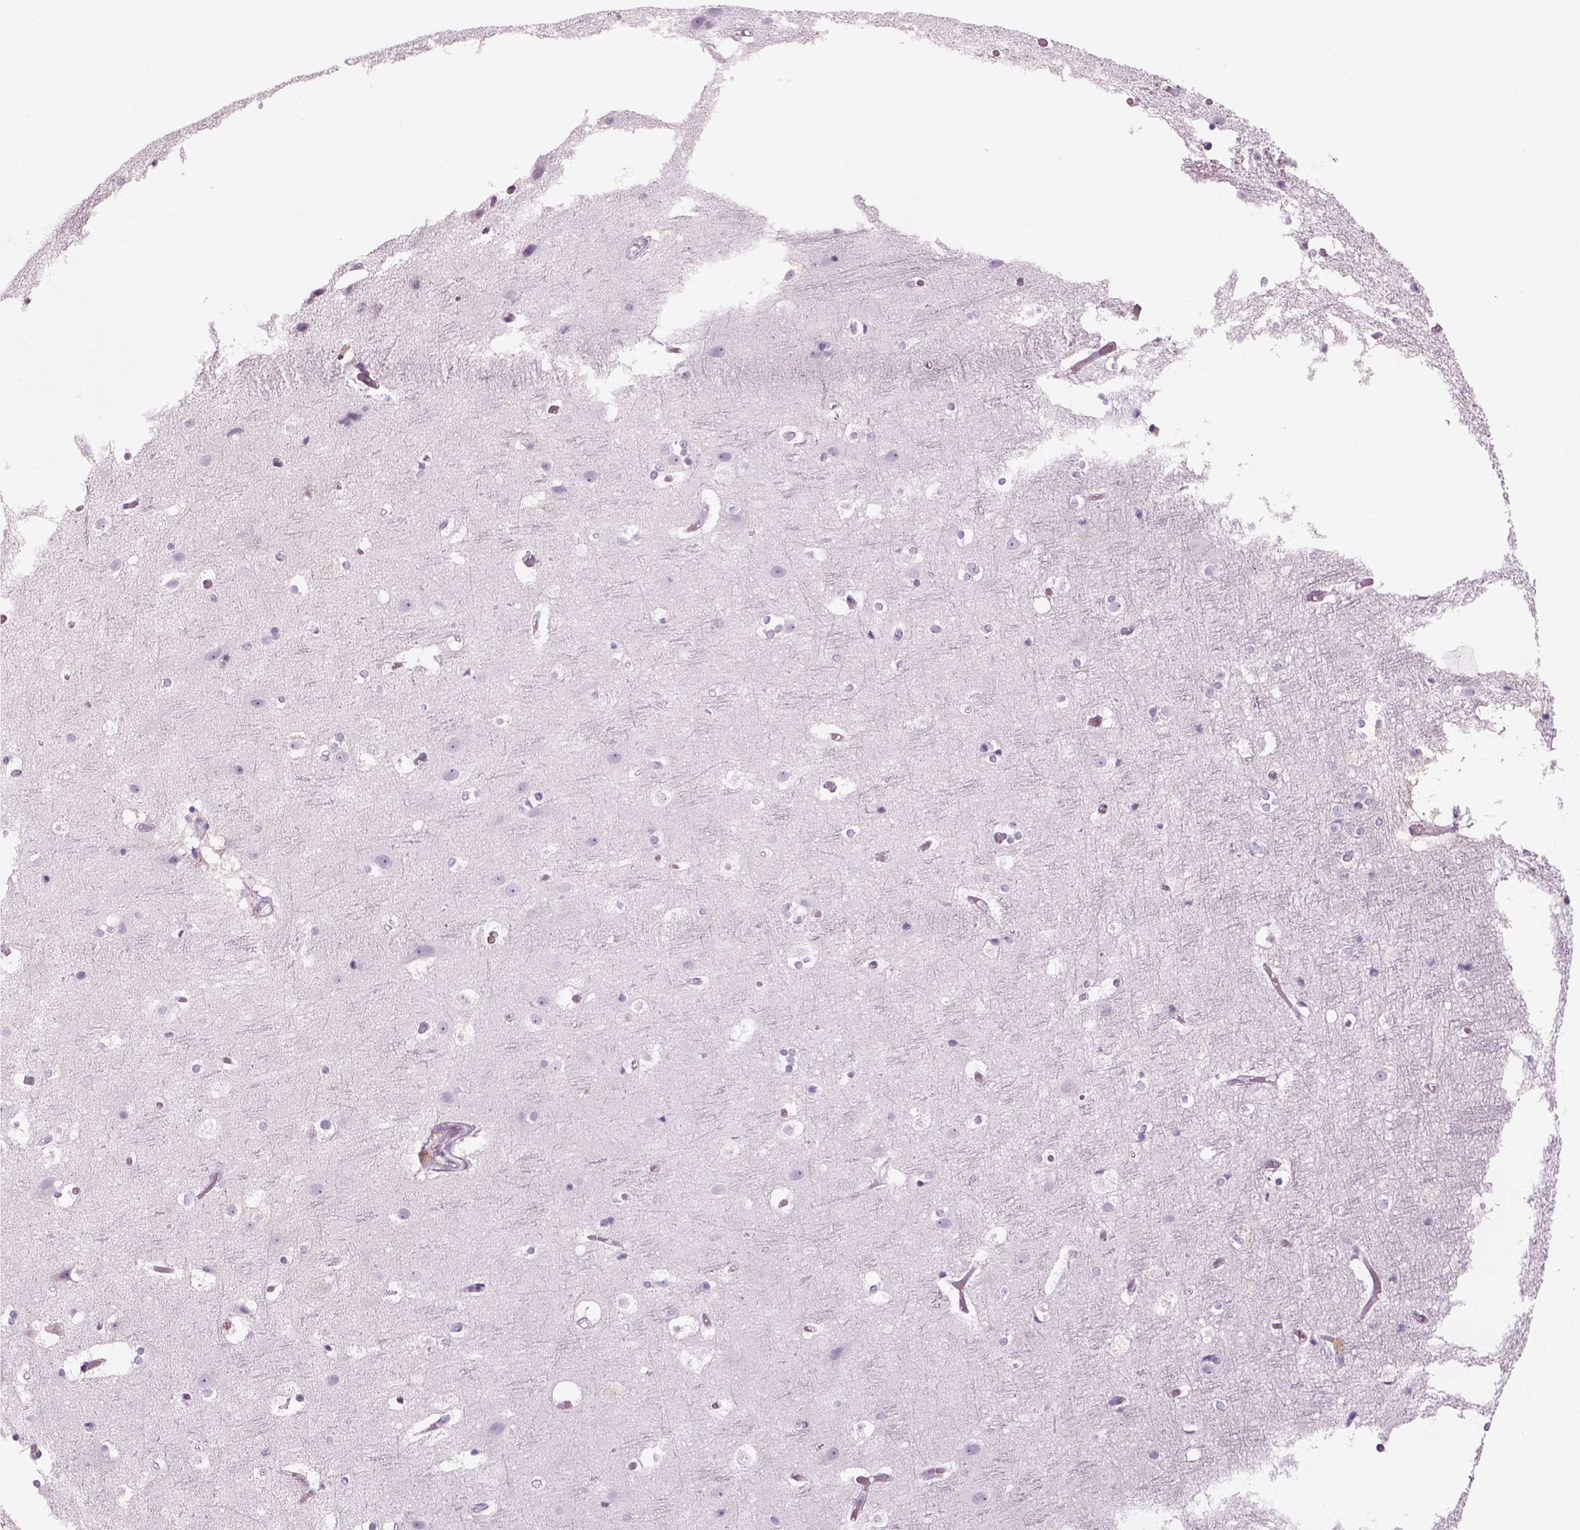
{"staining": {"intensity": "negative", "quantity": "none", "location": "none"}, "tissue": "cerebral cortex", "cell_type": "Endothelial cells", "image_type": "normal", "snomed": [{"axis": "morphology", "description": "Normal tissue, NOS"}, {"axis": "topography", "description": "Cerebral cortex"}], "caption": "The micrograph displays no staining of endothelial cells in benign cerebral cortex.", "gene": "GAS2L2", "patient": {"sex": "female", "age": 52}}